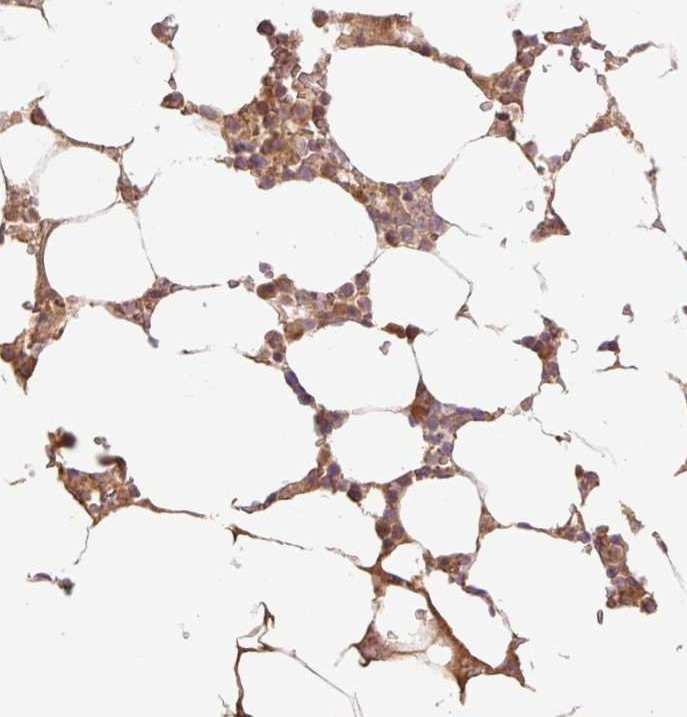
{"staining": {"intensity": "moderate", "quantity": "25%-75%", "location": "cytoplasmic/membranous"}, "tissue": "bone marrow", "cell_type": "Hematopoietic cells", "image_type": "normal", "snomed": [{"axis": "morphology", "description": "Normal tissue, NOS"}, {"axis": "topography", "description": "Bone marrow"}], "caption": "There is medium levels of moderate cytoplasmic/membranous positivity in hematopoietic cells of benign bone marrow, as demonstrated by immunohistochemical staining (brown color).", "gene": "YJU2B", "patient": {"sex": "male", "age": 64}}